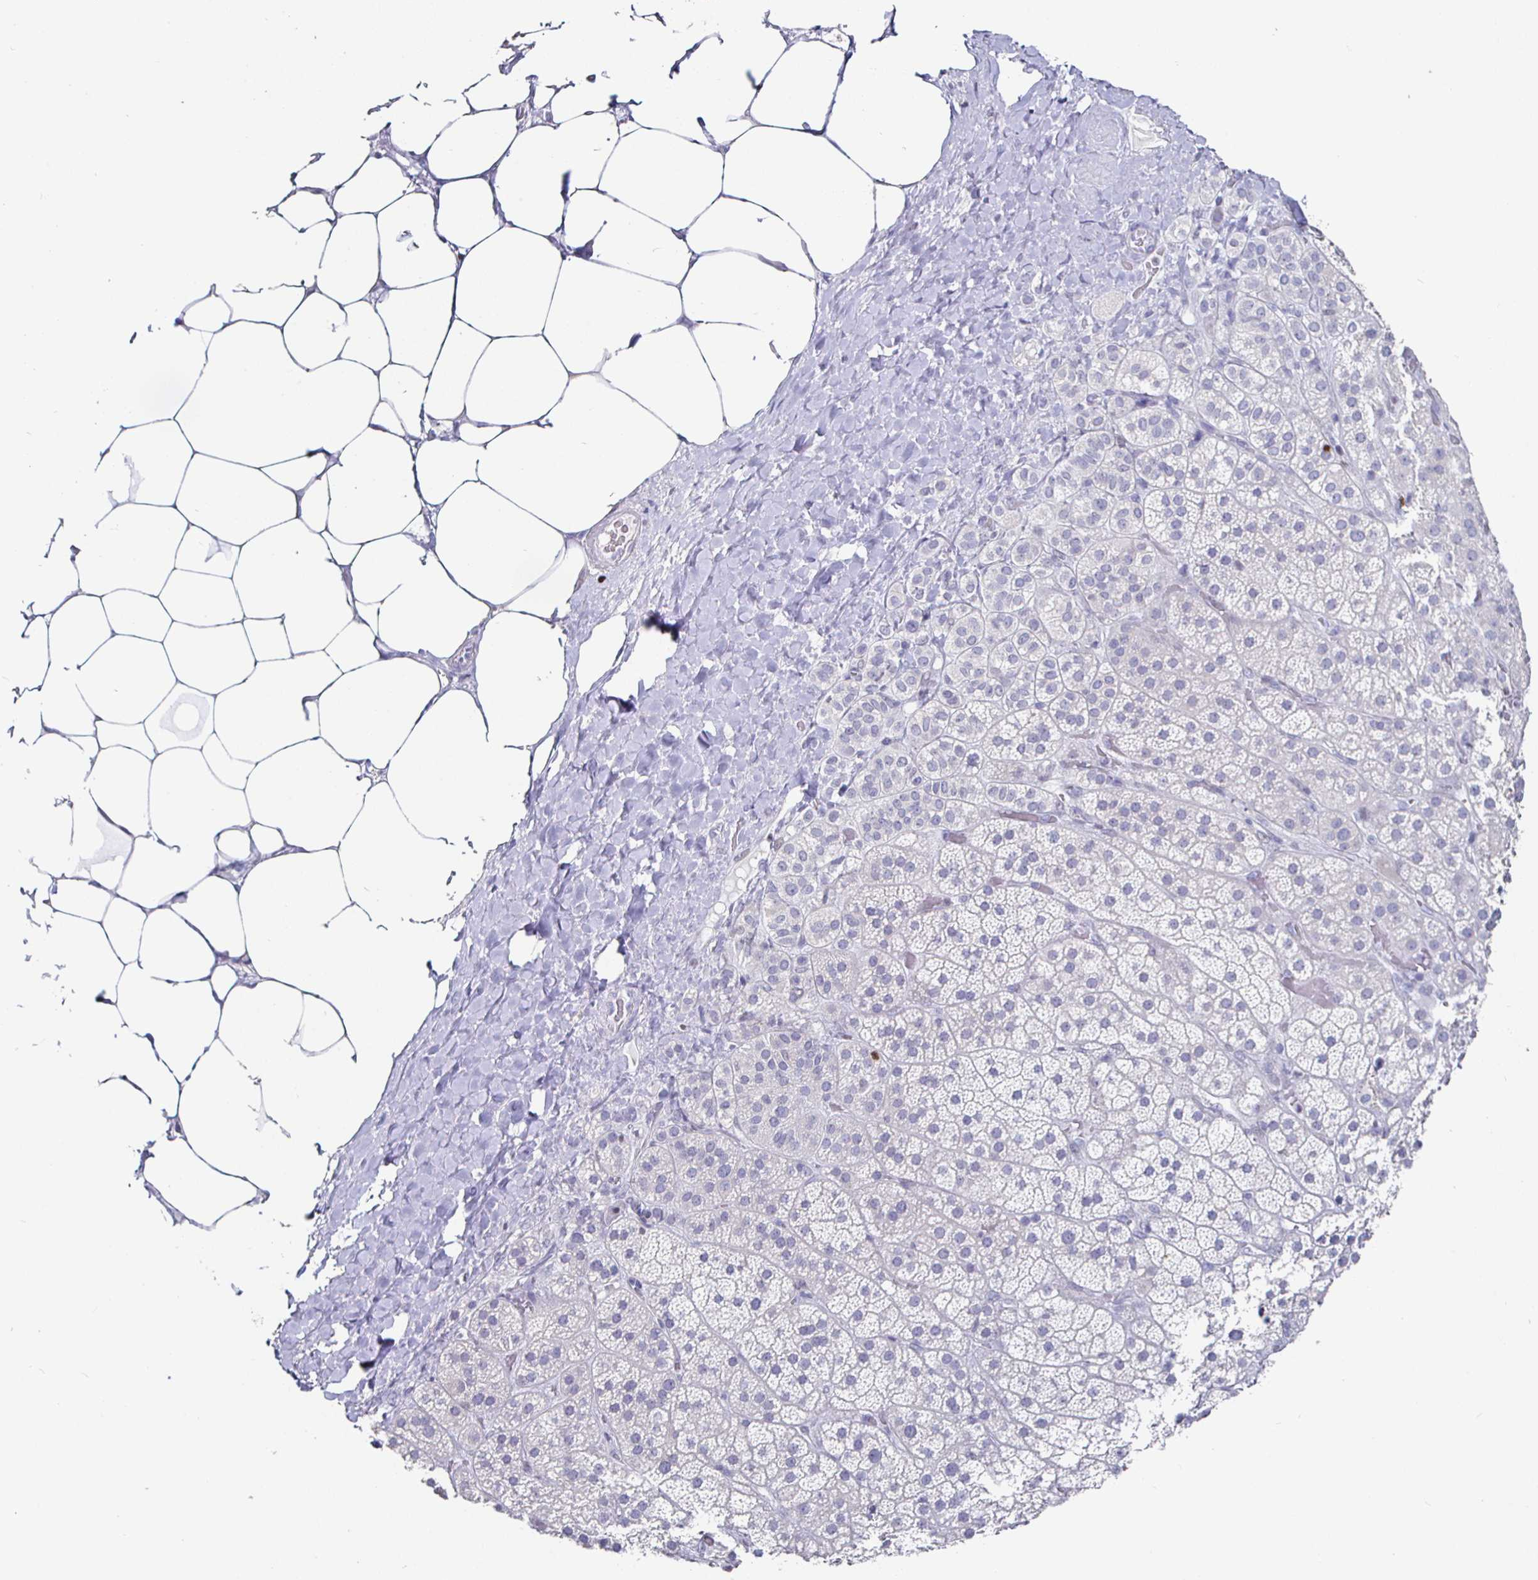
{"staining": {"intensity": "weak", "quantity": "<25%", "location": "cytoplasmic/membranous"}, "tissue": "adrenal gland", "cell_type": "Glandular cells", "image_type": "normal", "snomed": [{"axis": "morphology", "description": "Normal tissue, NOS"}, {"axis": "topography", "description": "Adrenal gland"}], "caption": "Adrenal gland stained for a protein using immunohistochemistry (IHC) reveals no staining glandular cells.", "gene": "RUNX2", "patient": {"sex": "male", "age": 57}}